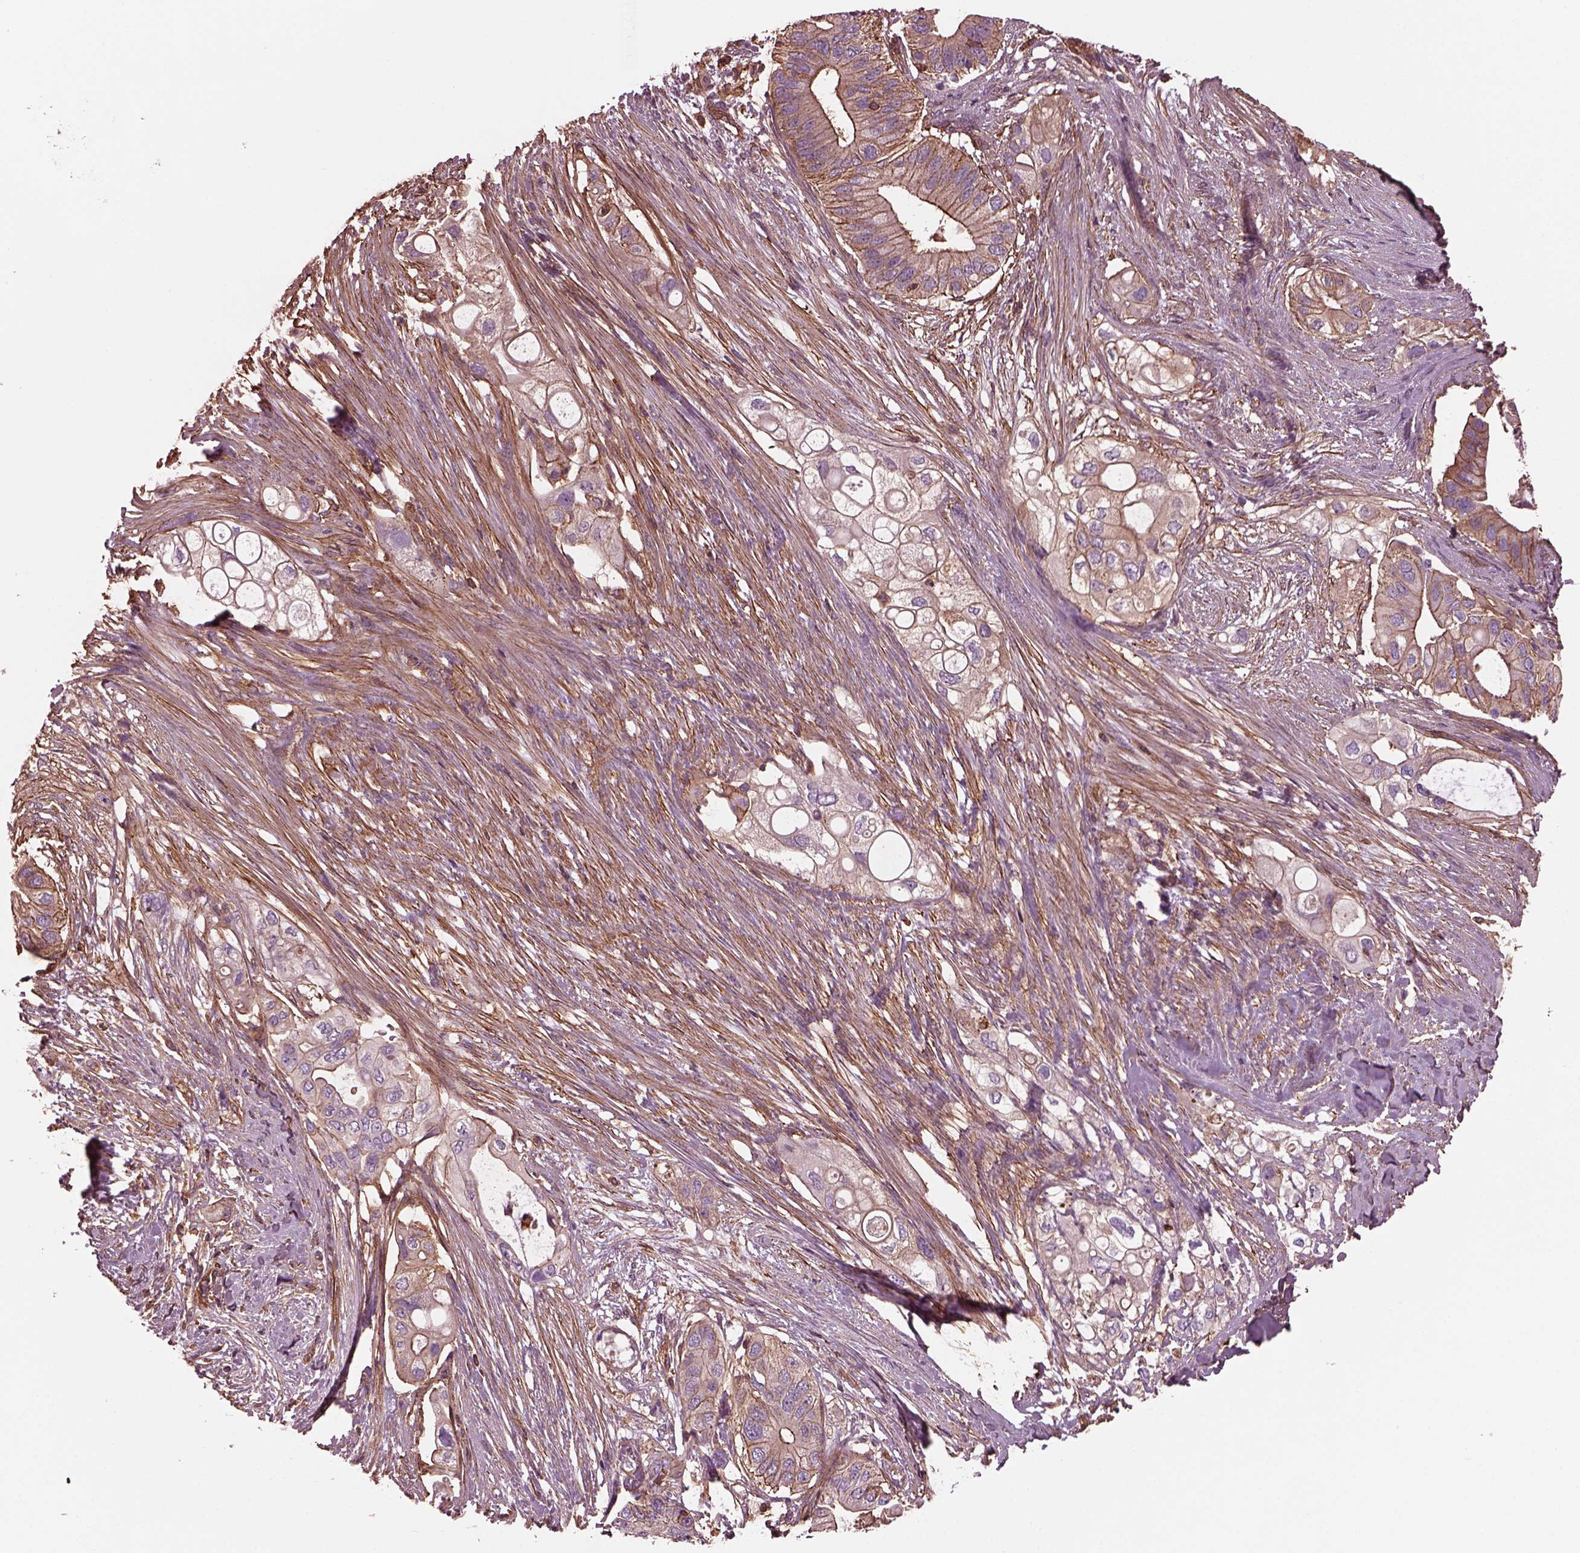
{"staining": {"intensity": "moderate", "quantity": "25%-75%", "location": "cytoplasmic/membranous"}, "tissue": "pancreatic cancer", "cell_type": "Tumor cells", "image_type": "cancer", "snomed": [{"axis": "morphology", "description": "Adenocarcinoma, NOS"}, {"axis": "topography", "description": "Pancreas"}], "caption": "The photomicrograph displays staining of adenocarcinoma (pancreatic), revealing moderate cytoplasmic/membranous protein expression (brown color) within tumor cells.", "gene": "MYL6", "patient": {"sex": "female", "age": 72}}